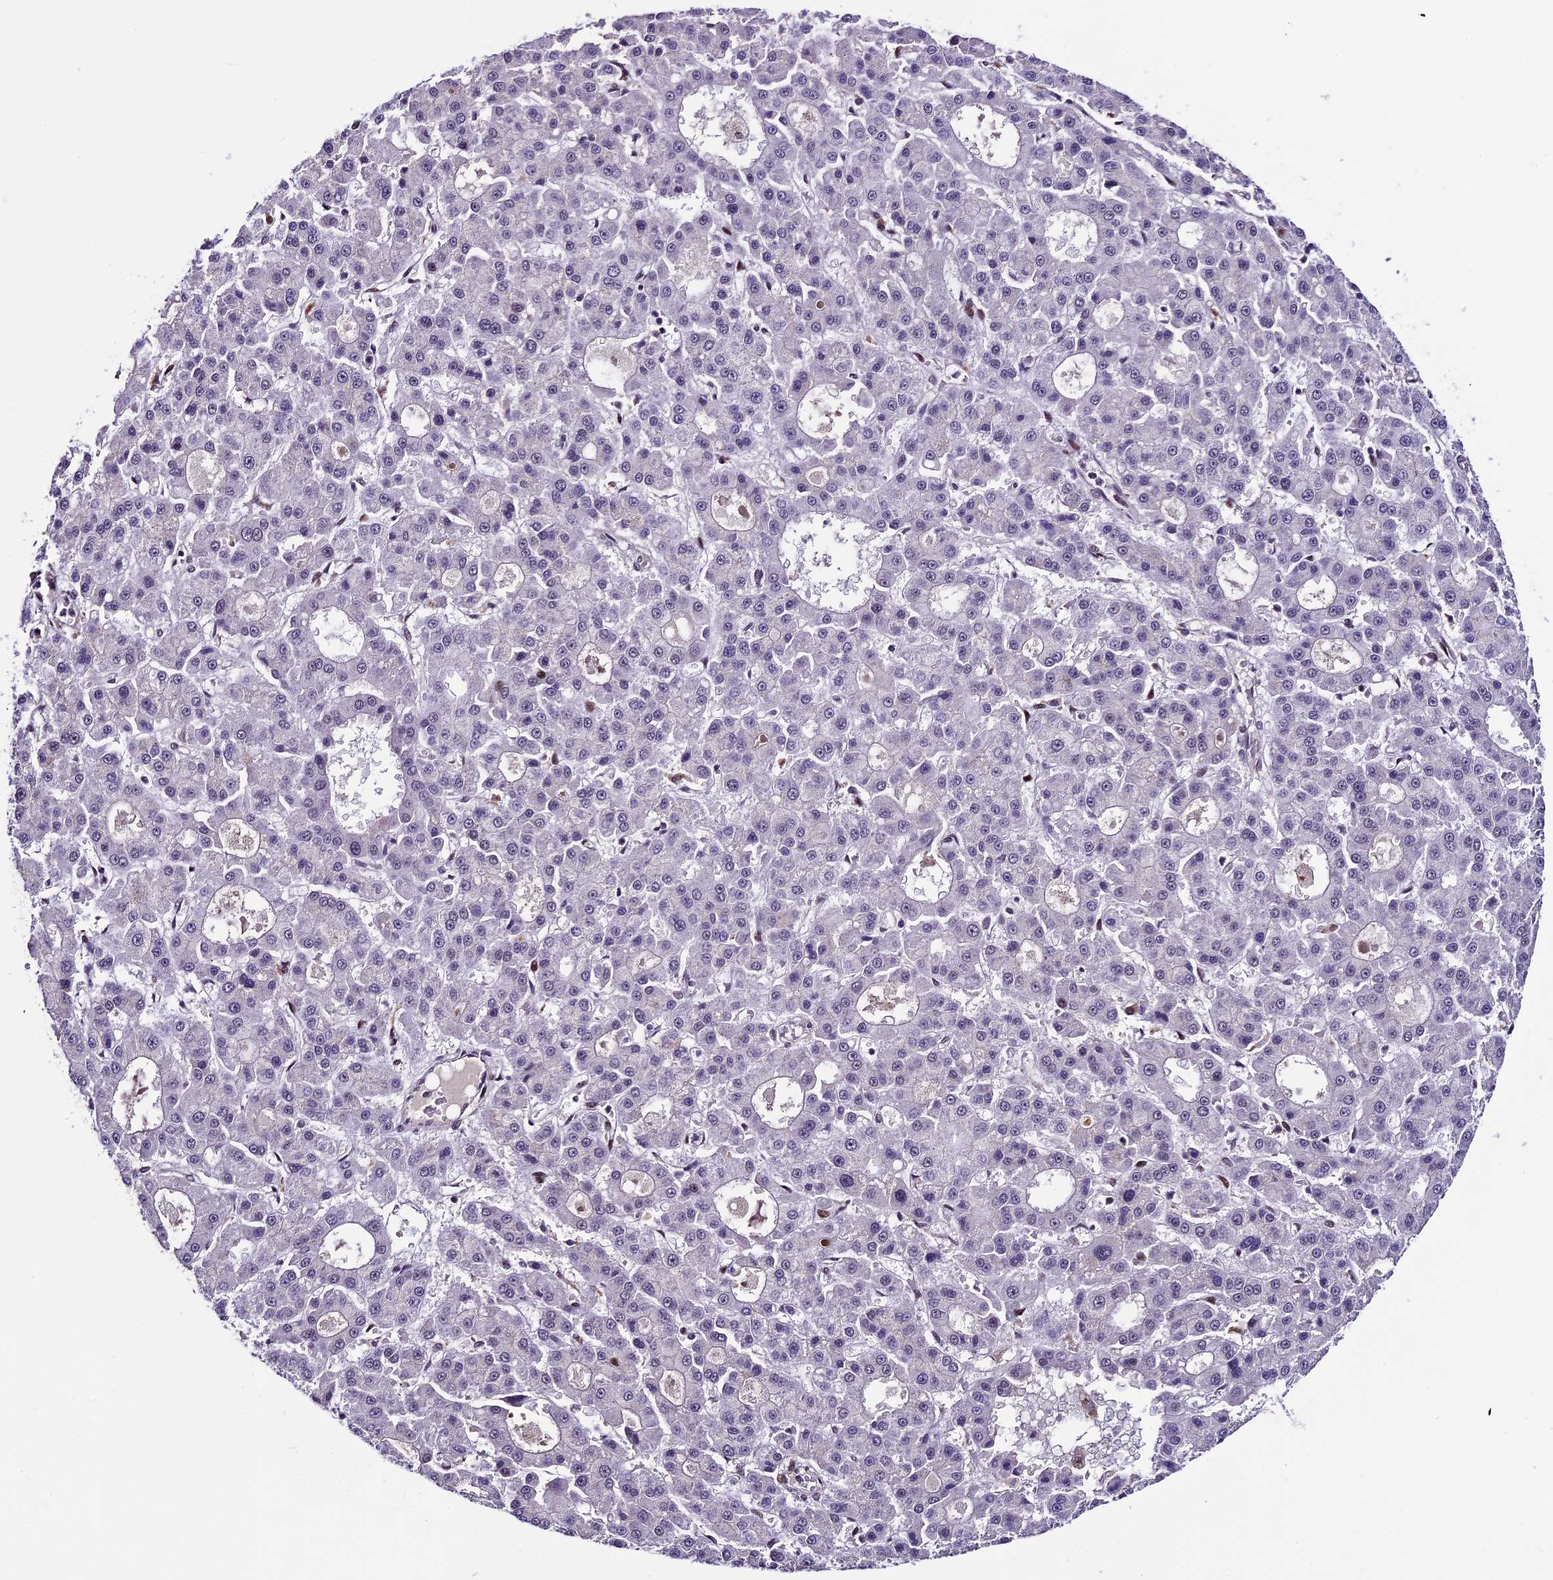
{"staining": {"intensity": "negative", "quantity": "none", "location": "none"}, "tissue": "liver cancer", "cell_type": "Tumor cells", "image_type": "cancer", "snomed": [{"axis": "morphology", "description": "Carcinoma, Hepatocellular, NOS"}, {"axis": "topography", "description": "Liver"}], "caption": "The photomicrograph displays no staining of tumor cells in liver cancer (hepatocellular carcinoma).", "gene": "TCP11L2", "patient": {"sex": "male", "age": 70}}